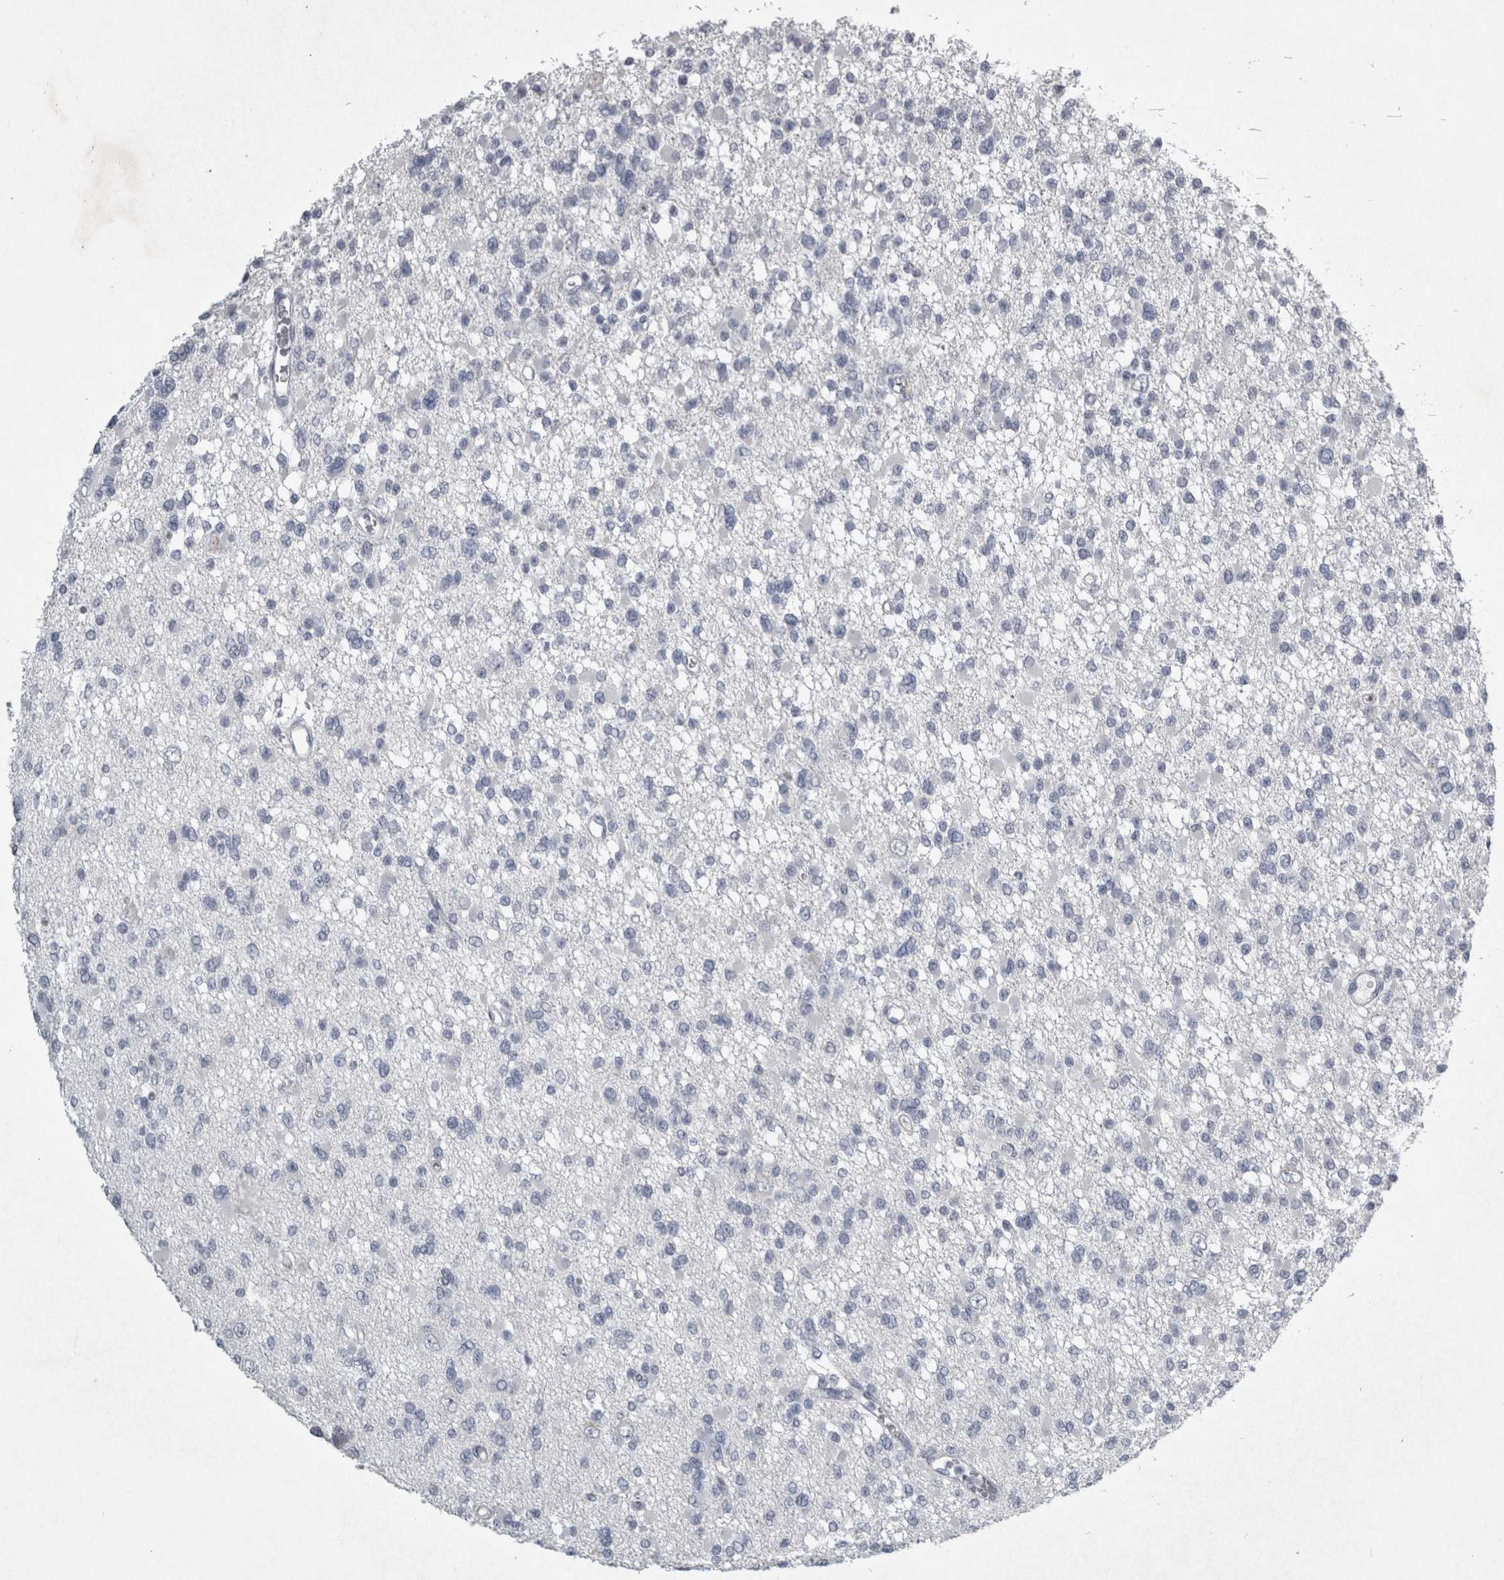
{"staining": {"intensity": "negative", "quantity": "none", "location": "none"}, "tissue": "glioma", "cell_type": "Tumor cells", "image_type": "cancer", "snomed": [{"axis": "morphology", "description": "Glioma, malignant, Low grade"}, {"axis": "topography", "description": "Brain"}], "caption": "Glioma stained for a protein using immunohistochemistry demonstrates no positivity tumor cells.", "gene": "PDX1", "patient": {"sex": "female", "age": 22}}